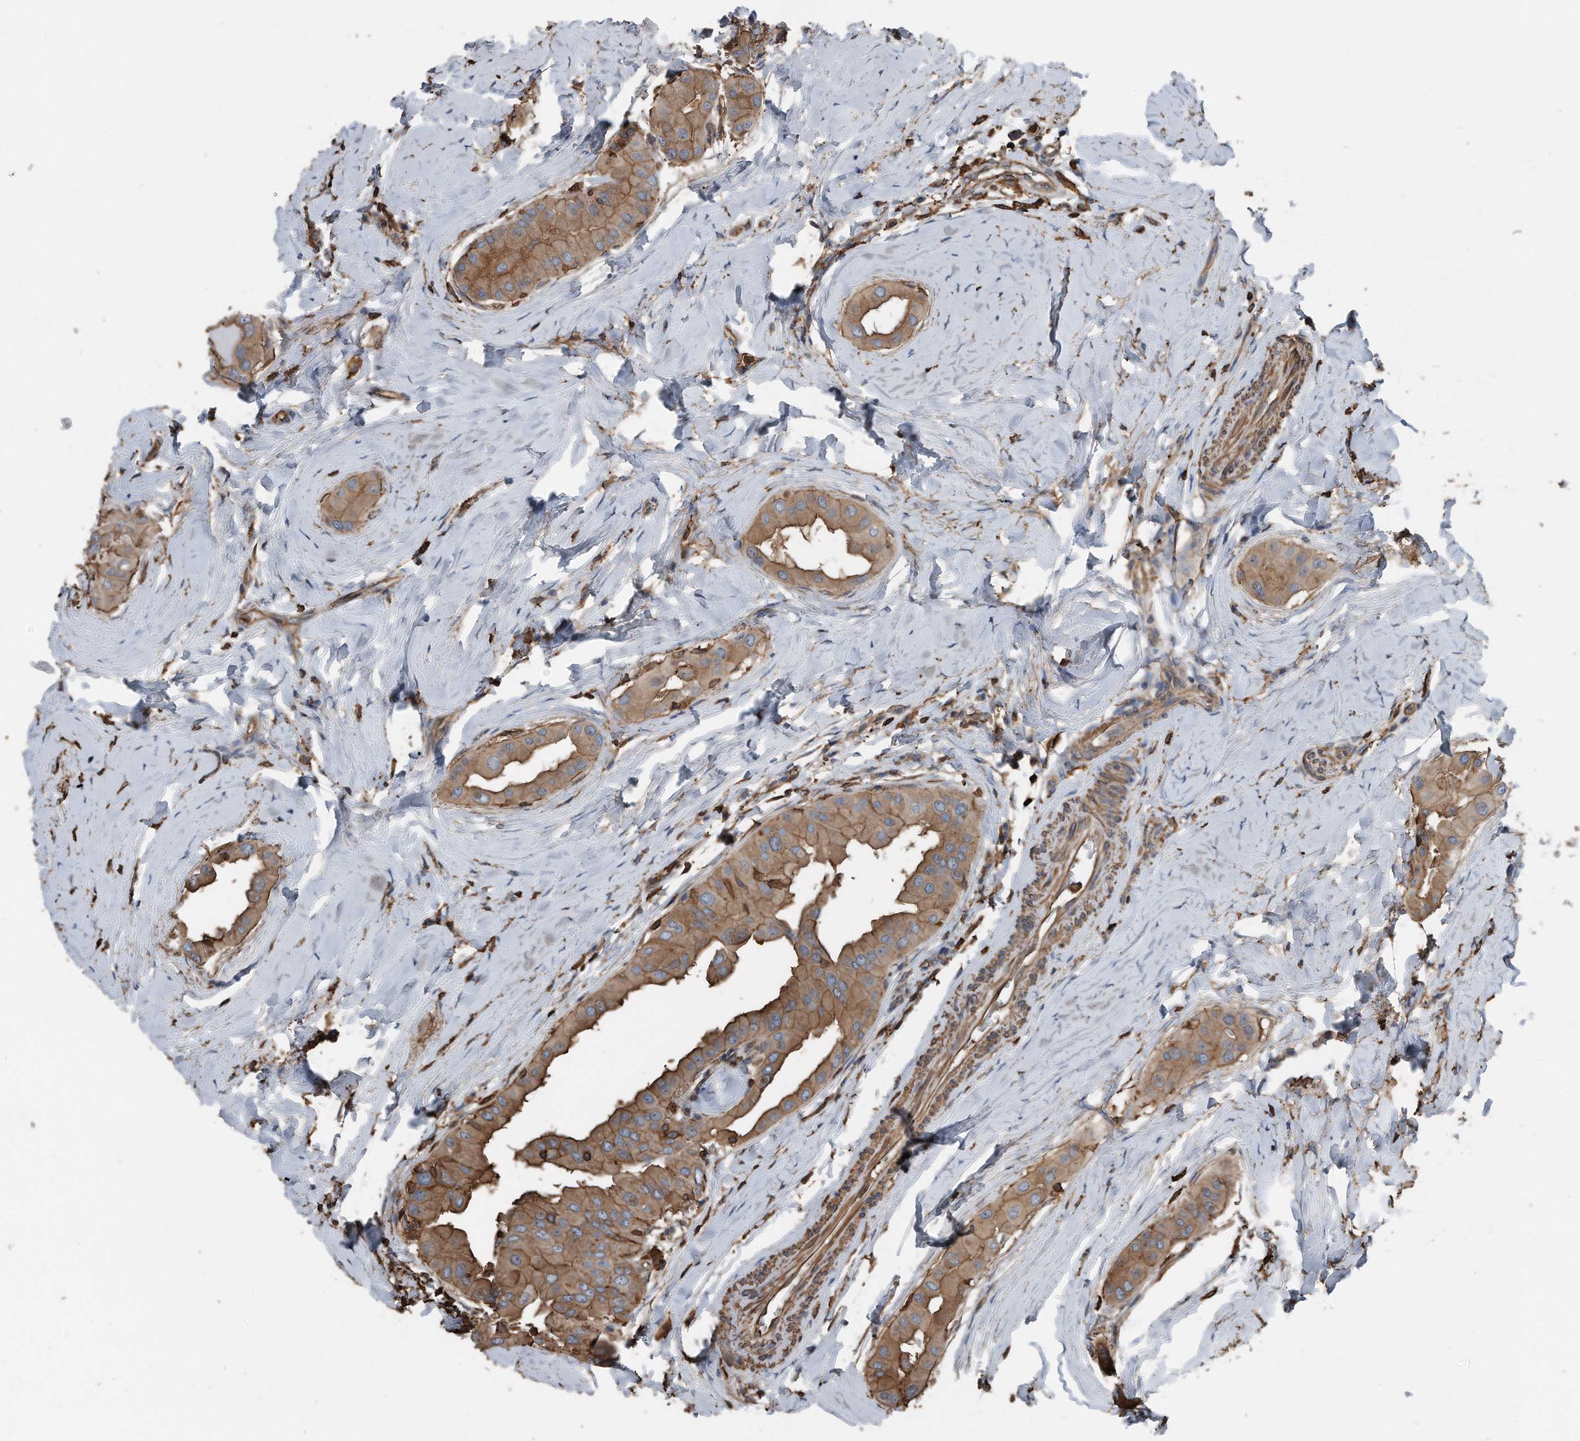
{"staining": {"intensity": "moderate", "quantity": ">75%", "location": "cytoplasmic/membranous"}, "tissue": "thyroid cancer", "cell_type": "Tumor cells", "image_type": "cancer", "snomed": [{"axis": "morphology", "description": "Papillary adenocarcinoma, NOS"}, {"axis": "topography", "description": "Thyroid gland"}], "caption": "Protein expression analysis of human thyroid cancer (papillary adenocarcinoma) reveals moderate cytoplasmic/membranous positivity in about >75% of tumor cells. The staining is performed using DAB (3,3'-diaminobenzidine) brown chromogen to label protein expression. The nuclei are counter-stained blue using hematoxylin.", "gene": "RSPO3", "patient": {"sex": "male", "age": 33}}